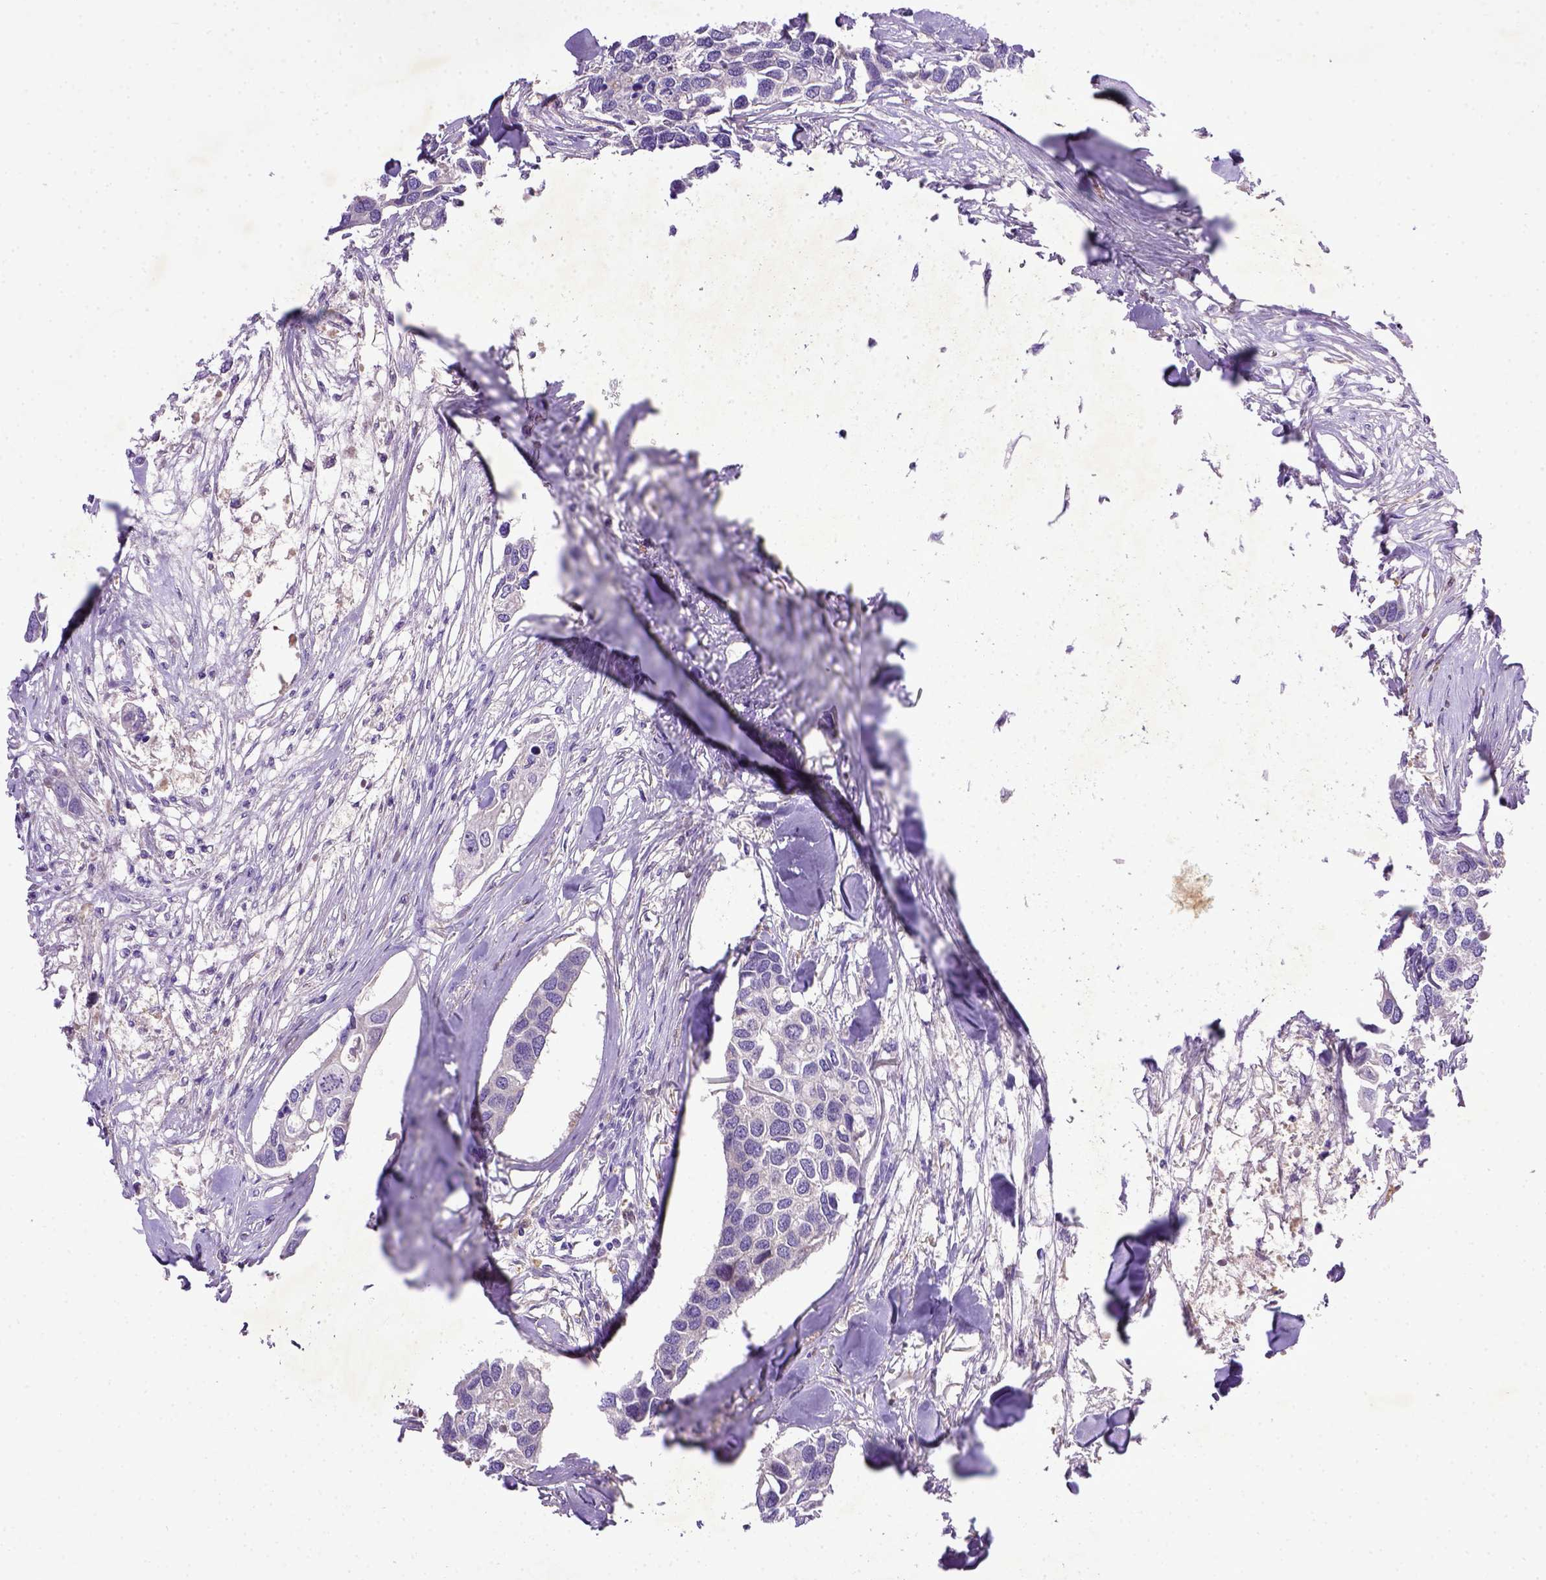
{"staining": {"intensity": "negative", "quantity": "none", "location": "none"}, "tissue": "breast cancer", "cell_type": "Tumor cells", "image_type": "cancer", "snomed": [{"axis": "morphology", "description": "Duct carcinoma"}, {"axis": "topography", "description": "Breast"}], "caption": "The immunohistochemistry (IHC) micrograph has no significant staining in tumor cells of breast cancer tissue.", "gene": "DEPDC1B", "patient": {"sex": "female", "age": 83}}